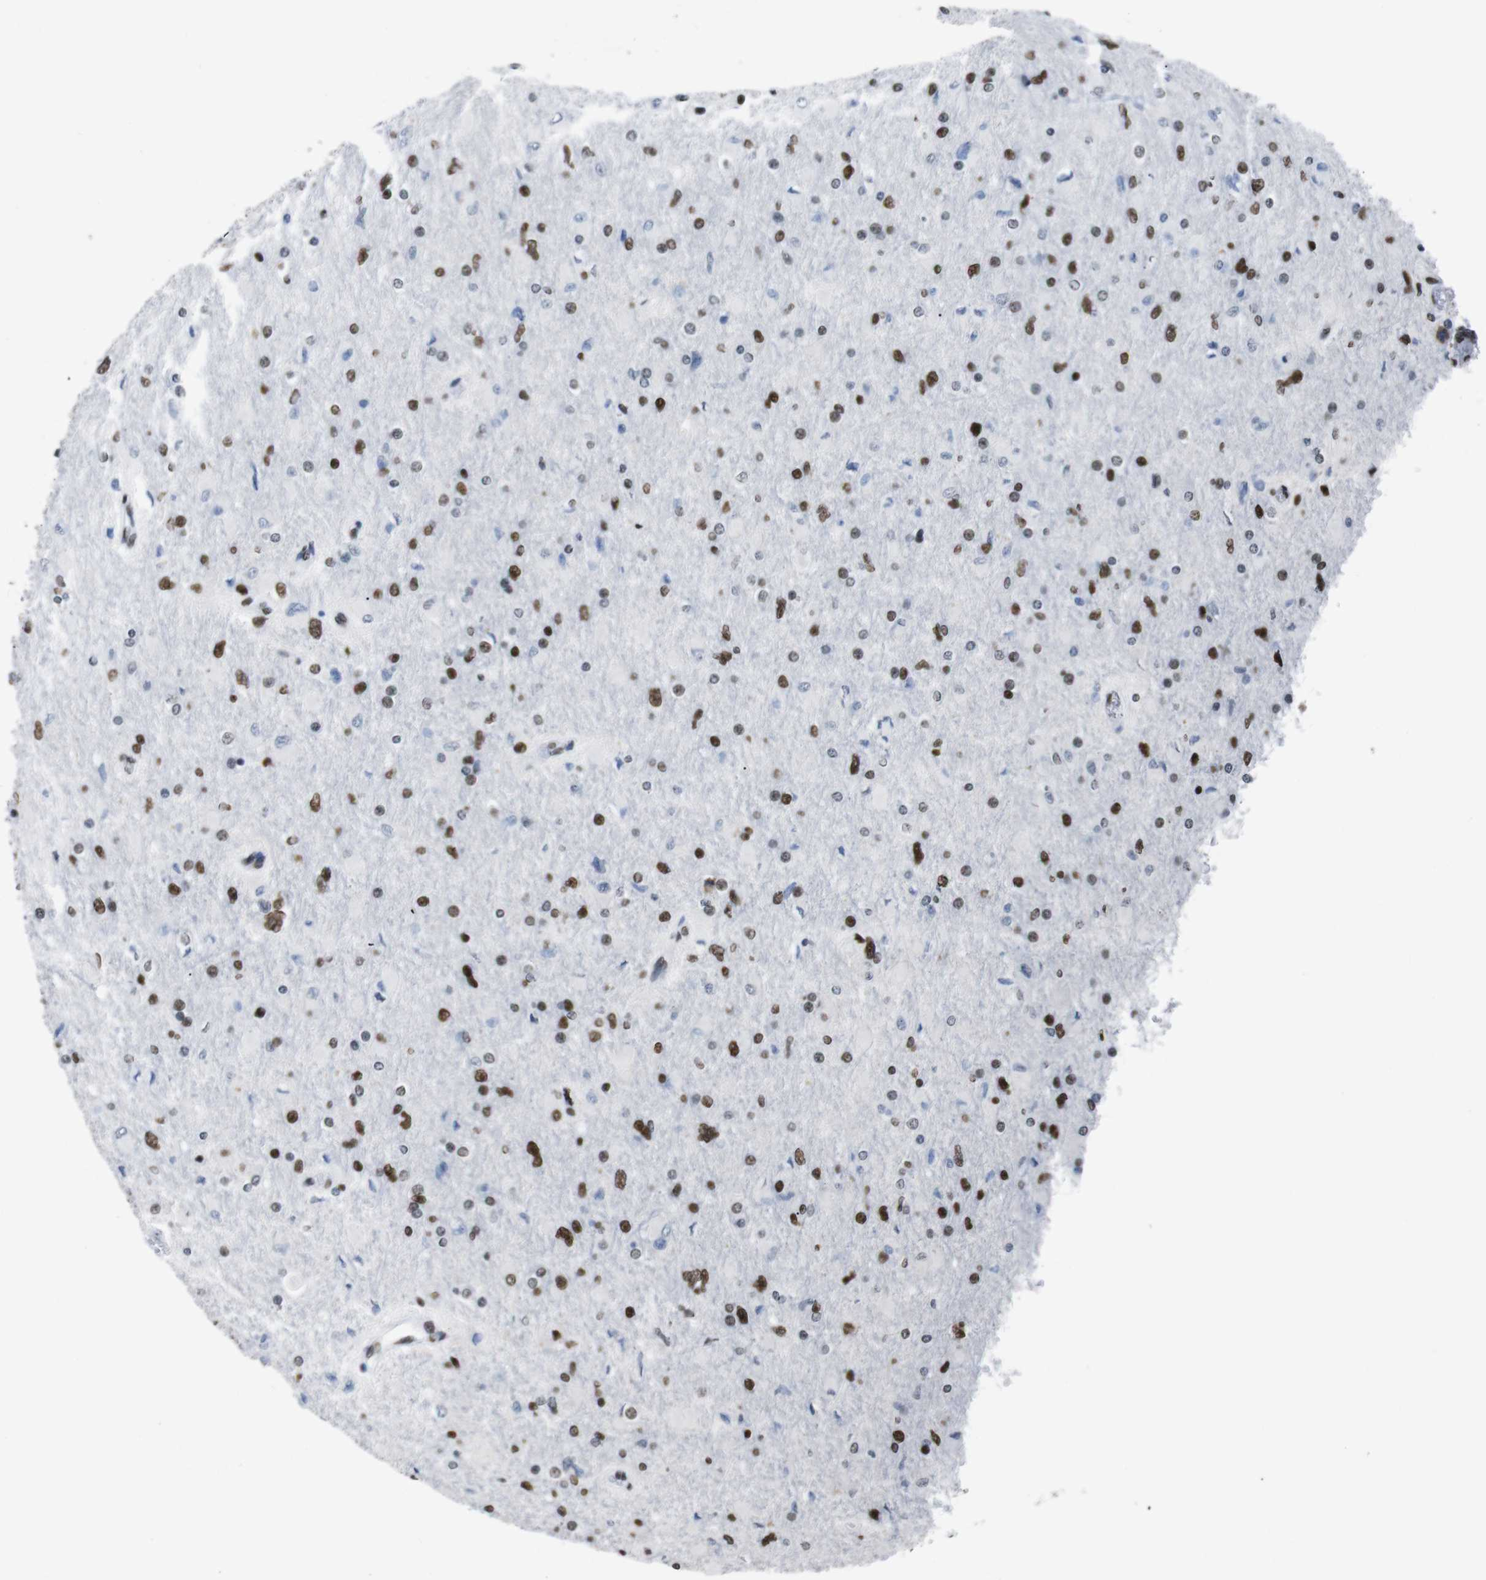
{"staining": {"intensity": "strong", "quantity": "25%-75%", "location": "nuclear"}, "tissue": "glioma", "cell_type": "Tumor cells", "image_type": "cancer", "snomed": [{"axis": "morphology", "description": "Glioma, malignant, High grade"}, {"axis": "topography", "description": "Cerebral cortex"}], "caption": "Immunohistochemical staining of malignant high-grade glioma exhibits strong nuclear protein positivity in approximately 25%-75% of tumor cells. The protein is stained brown, and the nuclei are stained in blue (DAB IHC with brightfield microscopy, high magnification).", "gene": "PIP4P2", "patient": {"sex": "female", "age": 36}}